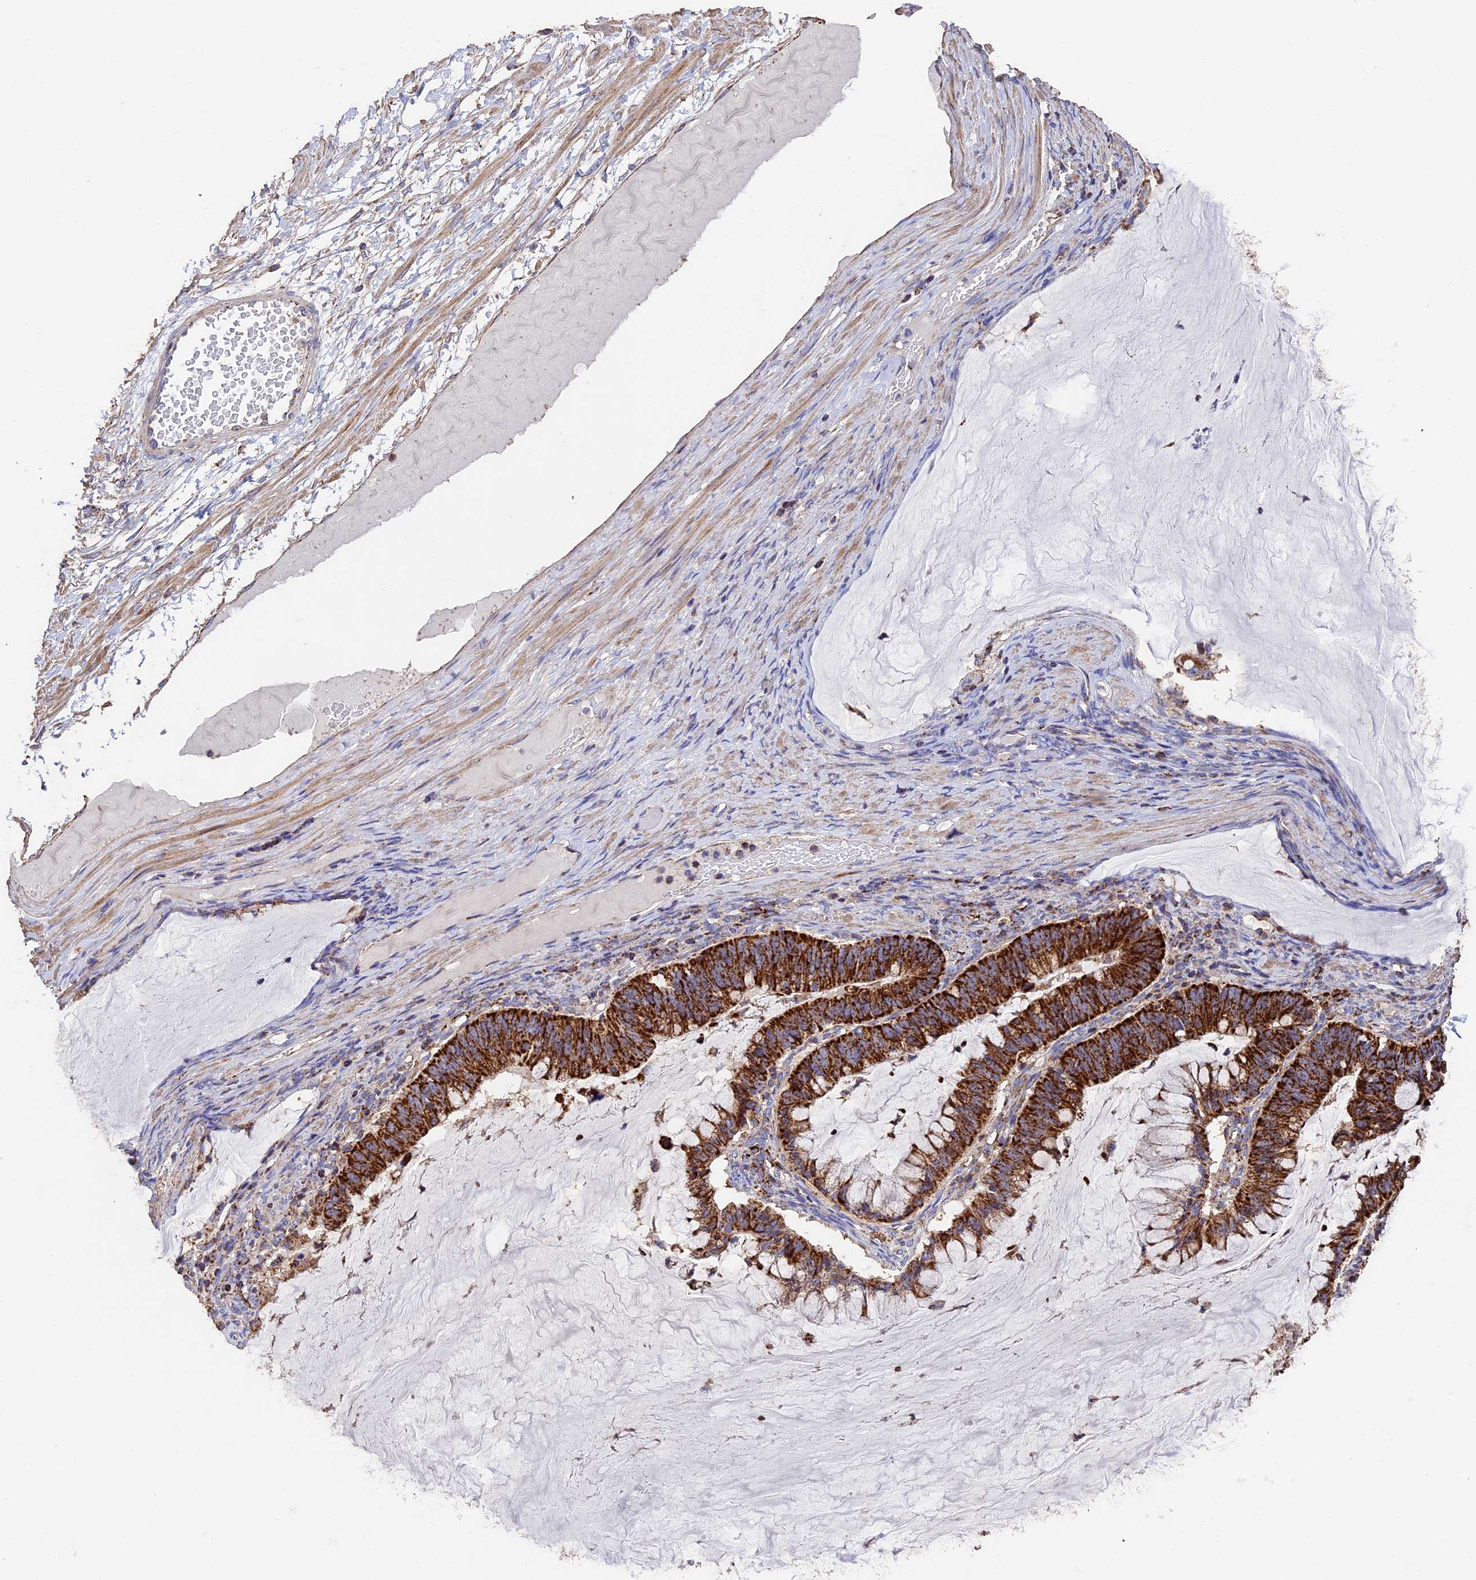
{"staining": {"intensity": "strong", "quantity": ">75%", "location": "cytoplasmic/membranous"}, "tissue": "ovarian cancer", "cell_type": "Tumor cells", "image_type": "cancer", "snomed": [{"axis": "morphology", "description": "Cystadenocarcinoma, mucinous, NOS"}, {"axis": "topography", "description": "Ovary"}], "caption": "A high-resolution photomicrograph shows immunohistochemistry staining of ovarian cancer (mucinous cystadenocarcinoma), which displays strong cytoplasmic/membranous staining in approximately >75% of tumor cells. (Brightfield microscopy of DAB IHC at high magnification).", "gene": "ADAT1", "patient": {"sex": "female", "age": 61}}